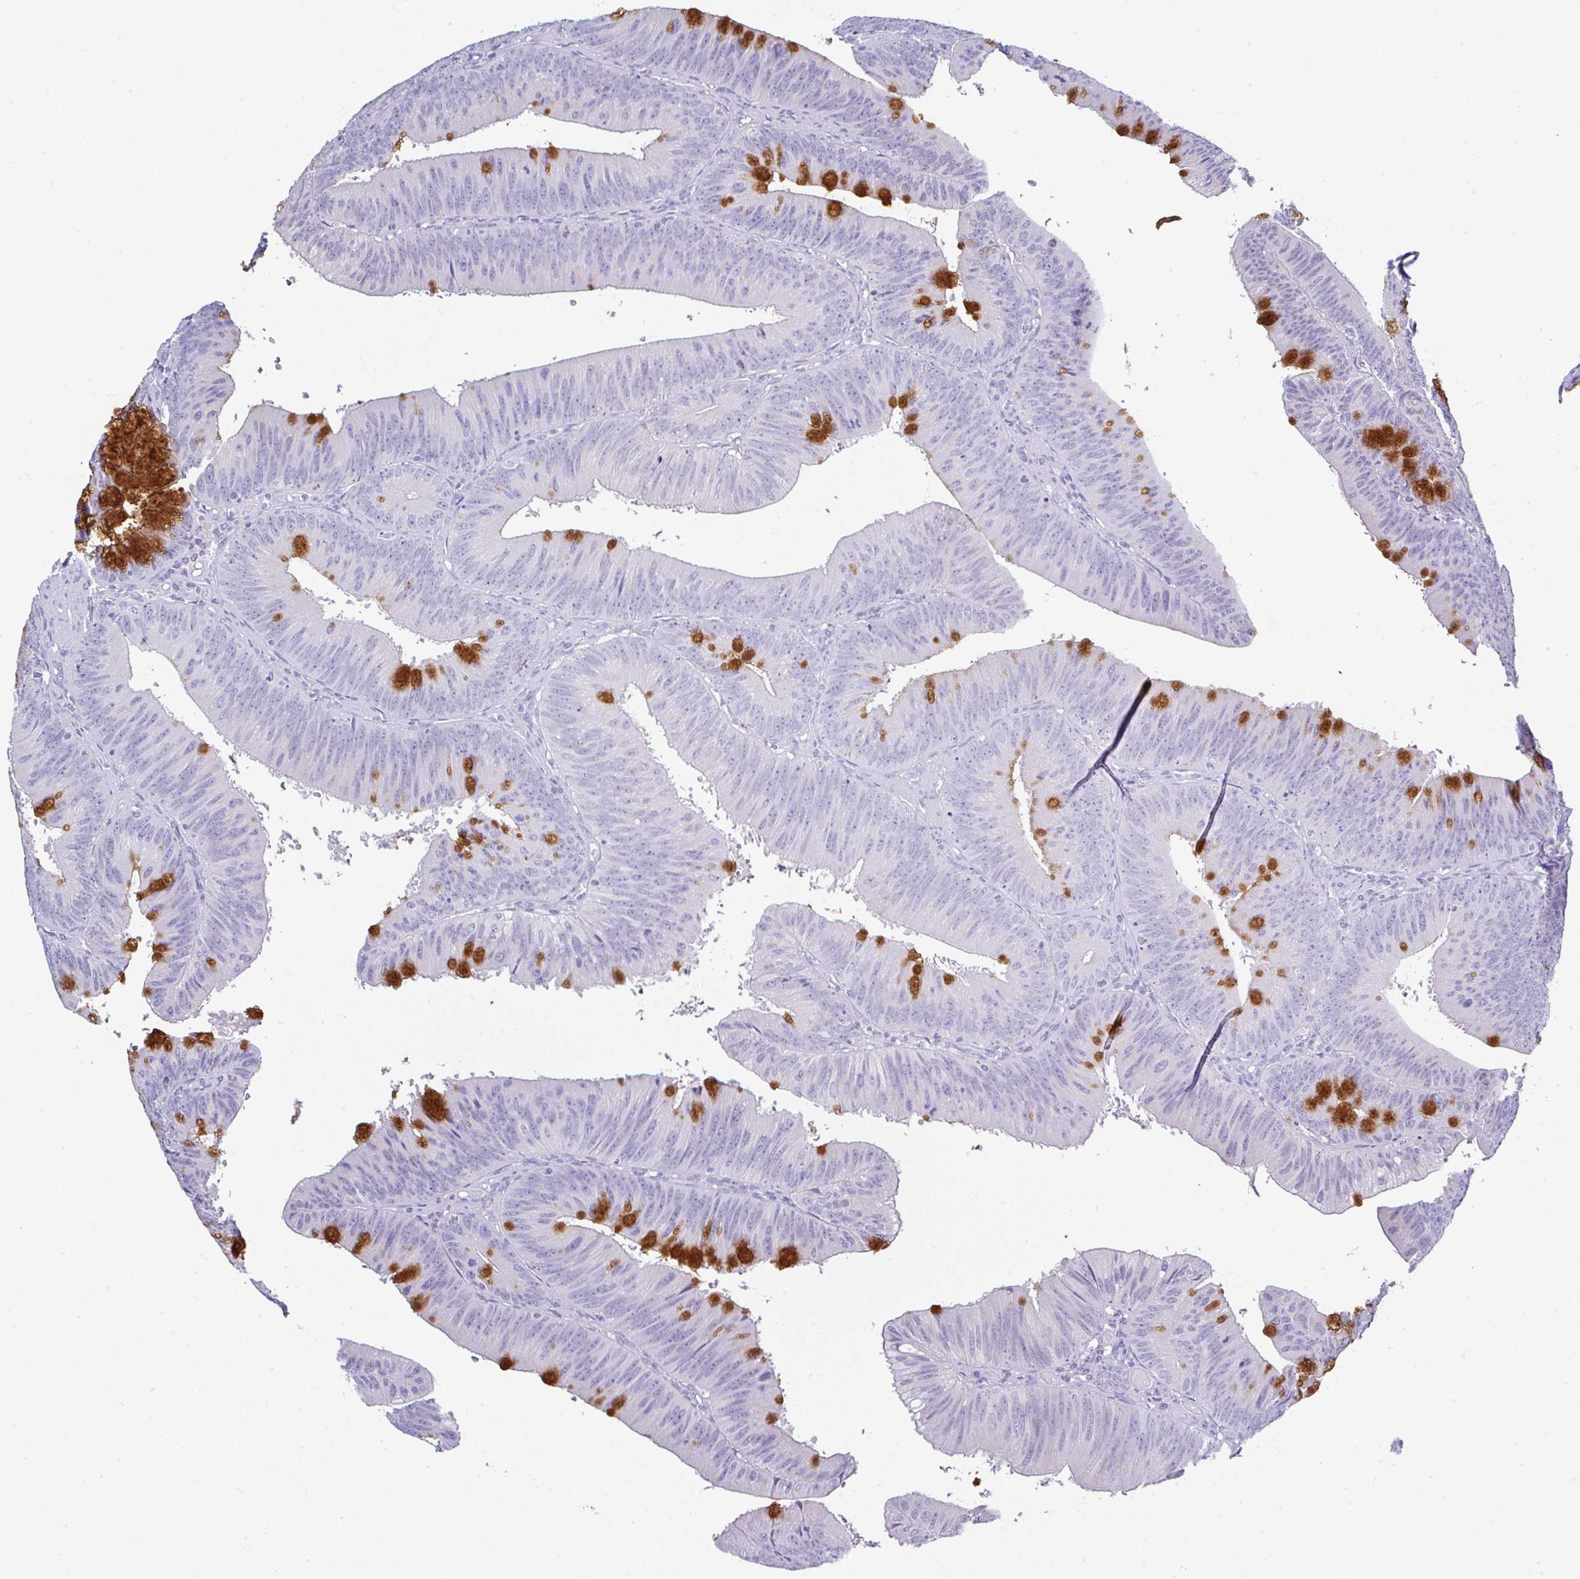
{"staining": {"intensity": "strong", "quantity": "<25%", "location": "cytoplasmic/membranous"}, "tissue": "colorectal cancer", "cell_type": "Tumor cells", "image_type": "cancer", "snomed": [{"axis": "morphology", "description": "Adenocarcinoma, NOS"}, {"axis": "topography", "description": "Colon"}], "caption": "There is medium levels of strong cytoplasmic/membranous expression in tumor cells of colorectal cancer (adenocarcinoma), as demonstrated by immunohistochemical staining (brown color).", "gene": "SERPINE3", "patient": {"sex": "male", "age": 84}}